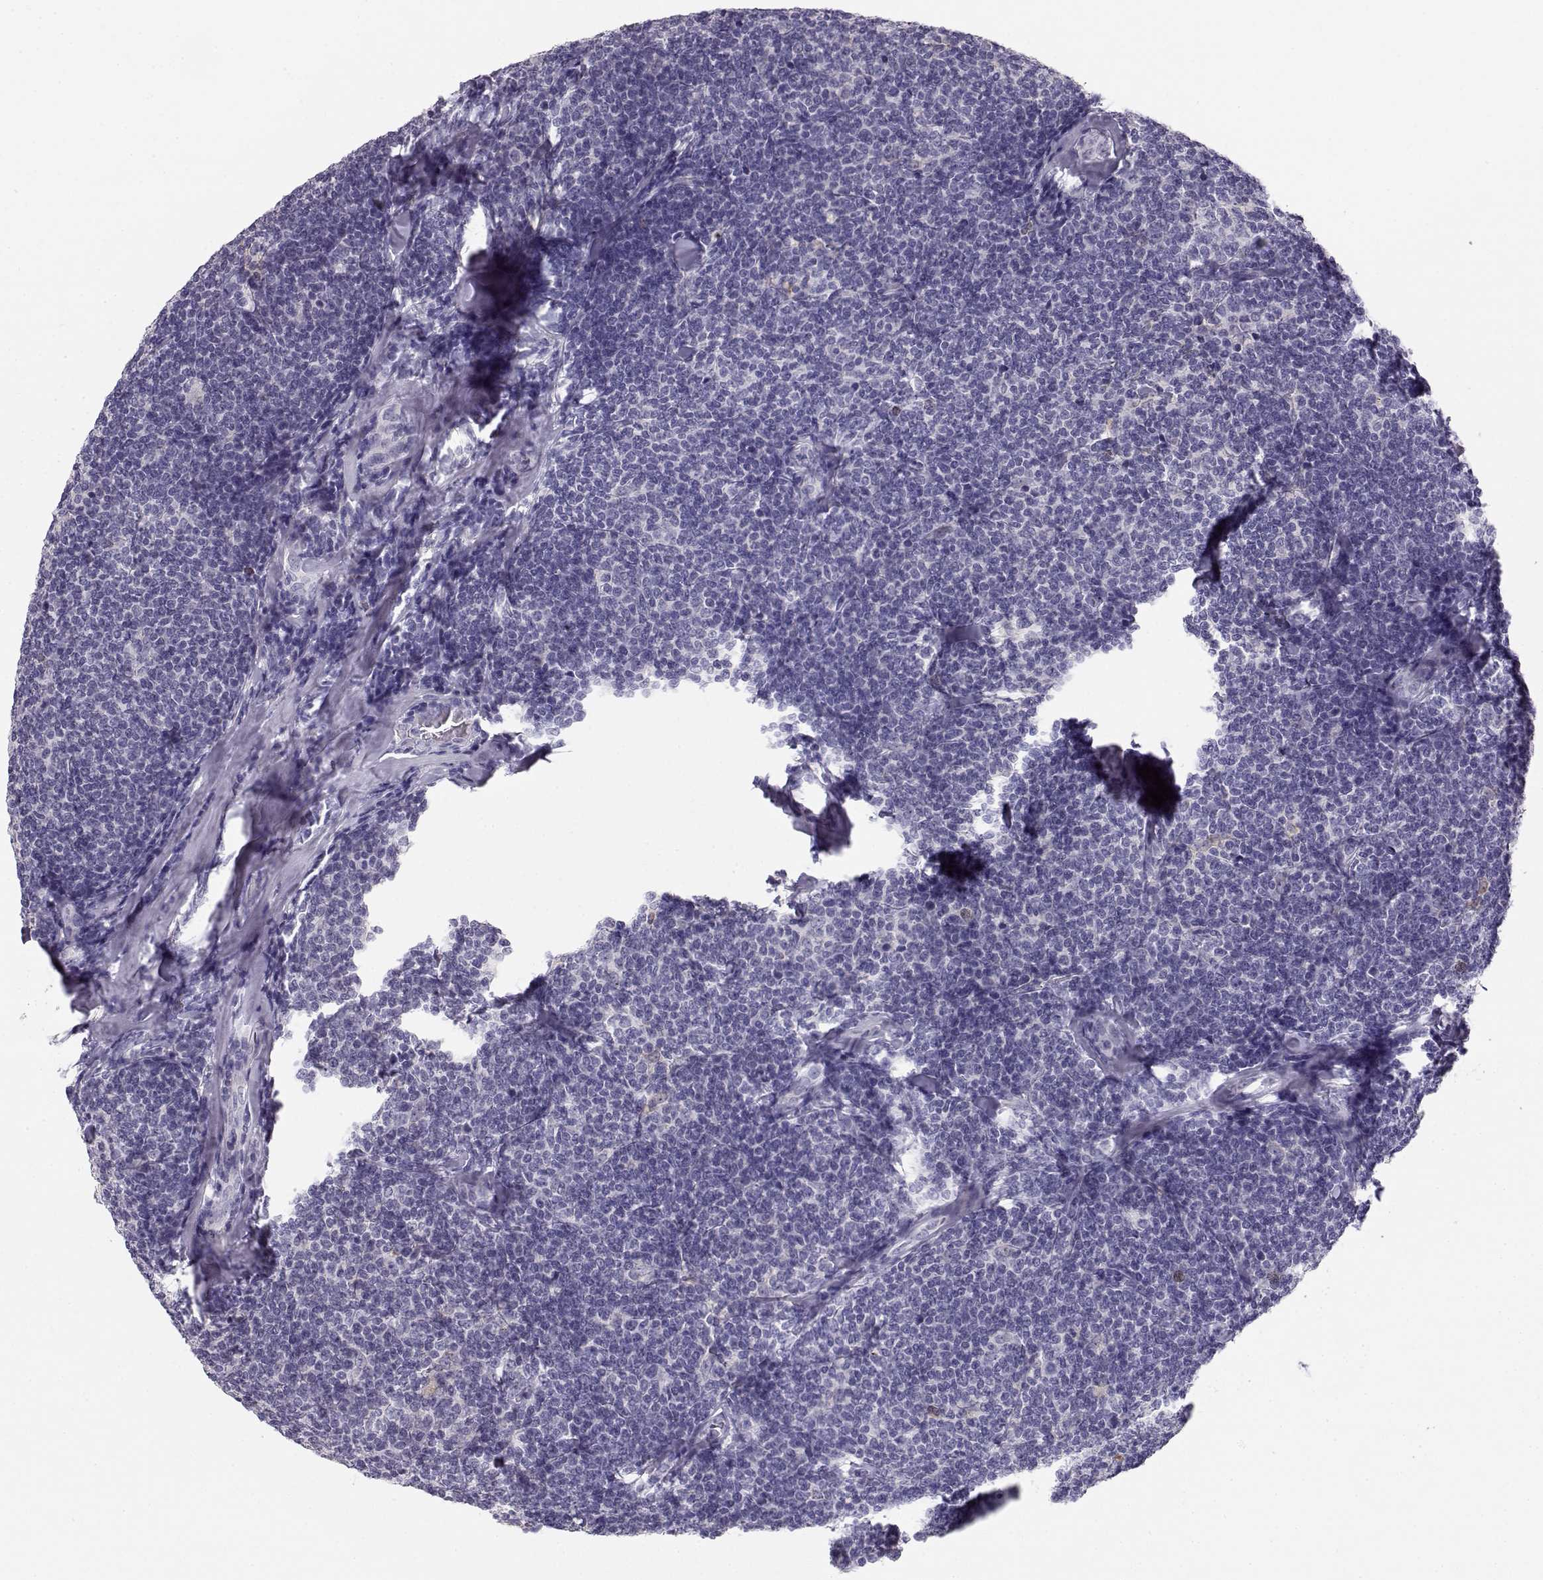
{"staining": {"intensity": "negative", "quantity": "none", "location": "none"}, "tissue": "lymphoma", "cell_type": "Tumor cells", "image_type": "cancer", "snomed": [{"axis": "morphology", "description": "Malignant lymphoma, non-Hodgkin's type, Low grade"}, {"axis": "topography", "description": "Lymph node"}], "caption": "Human malignant lymphoma, non-Hodgkin's type (low-grade) stained for a protein using IHC displays no expression in tumor cells.", "gene": "NUTM1", "patient": {"sex": "female", "age": 56}}